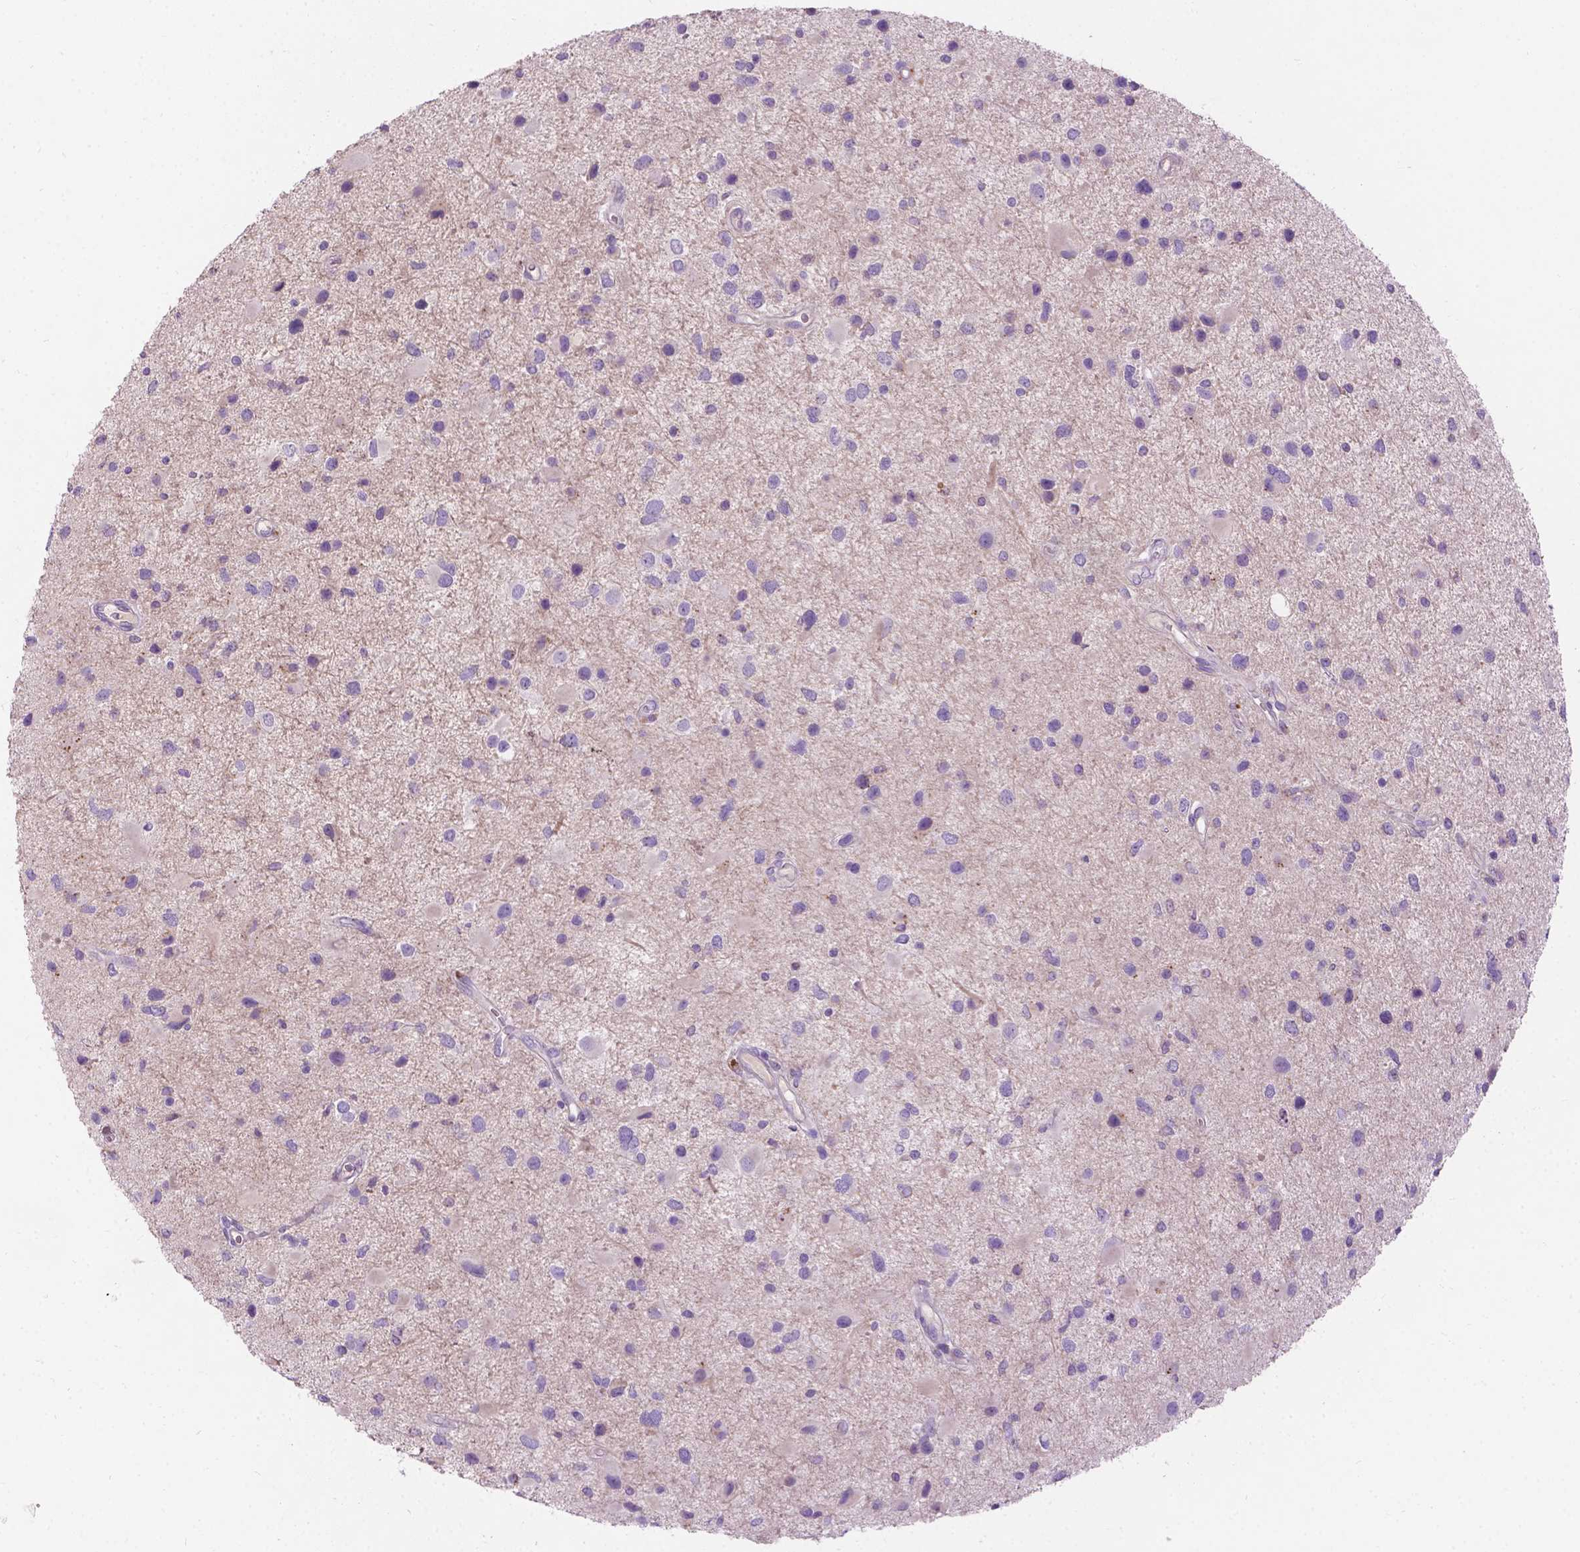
{"staining": {"intensity": "negative", "quantity": "none", "location": "none"}, "tissue": "glioma", "cell_type": "Tumor cells", "image_type": "cancer", "snomed": [{"axis": "morphology", "description": "Glioma, malignant, Low grade"}, {"axis": "topography", "description": "Brain"}], "caption": "Malignant glioma (low-grade) stained for a protein using IHC displays no positivity tumor cells.", "gene": "NOXO1", "patient": {"sex": "female", "age": 32}}